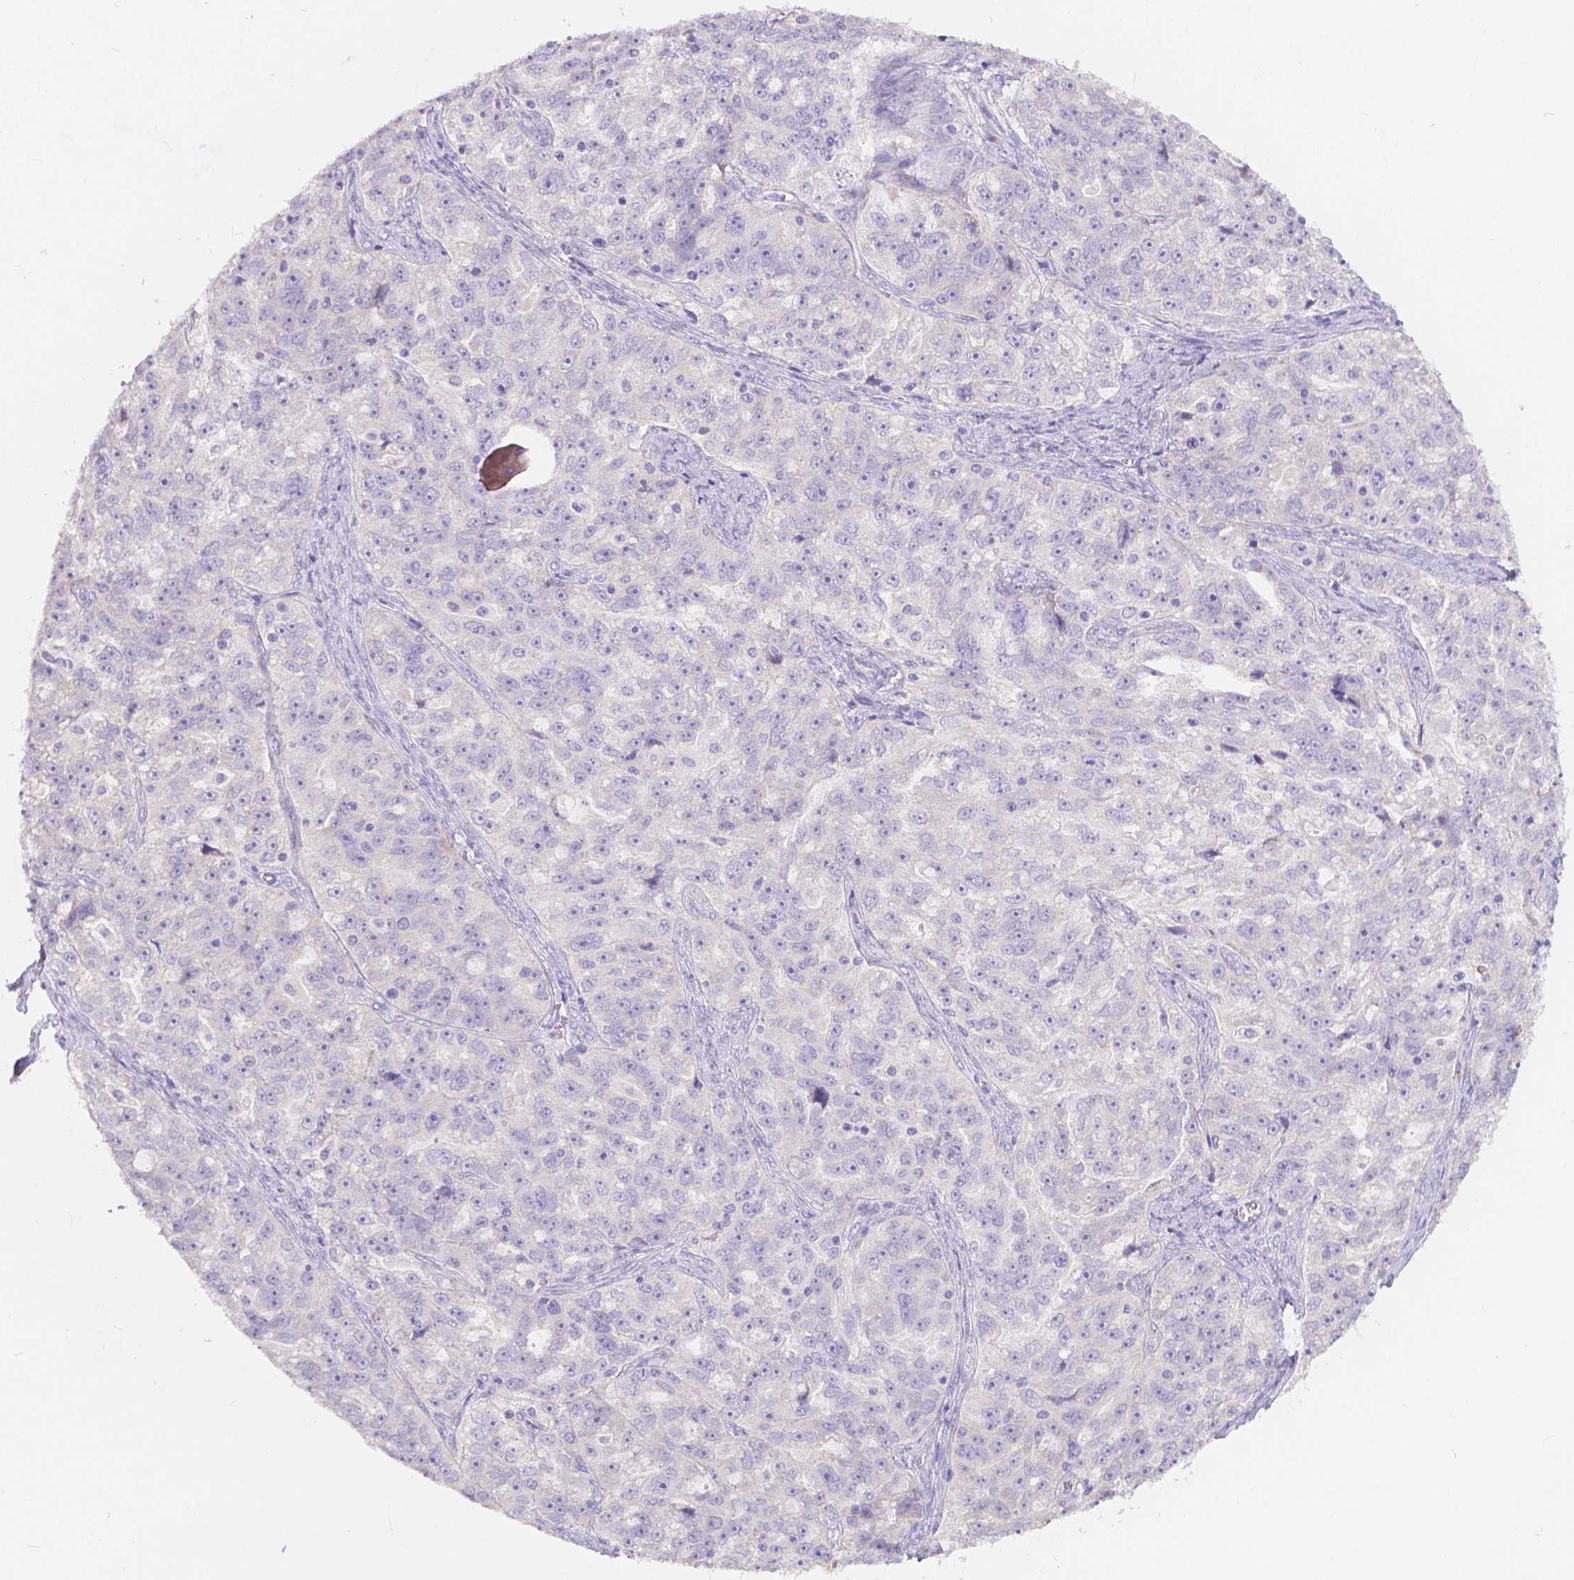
{"staining": {"intensity": "negative", "quantity": "none", "location": "none"}, "tissue": "ovarian cancer", "cell_type": "Tumor cells", "image_type": "cancer", "snomed": [{"axis": "morphology", "description": "Cystadenocarcinoma, serous, NOS"}, {"axis": "topography", "description": "Ovary"}], "caption": "An image of ovarian cancer stained for a protein exhibits no brown staining in tumor cells. The staining is performed using DAB (3,3'-diaminobenzidine) brown chromogen with nuclei counter-stained in using hematoxylin.", "gene": "RNF186", "patient": {"sex": "female", "age": 51}}